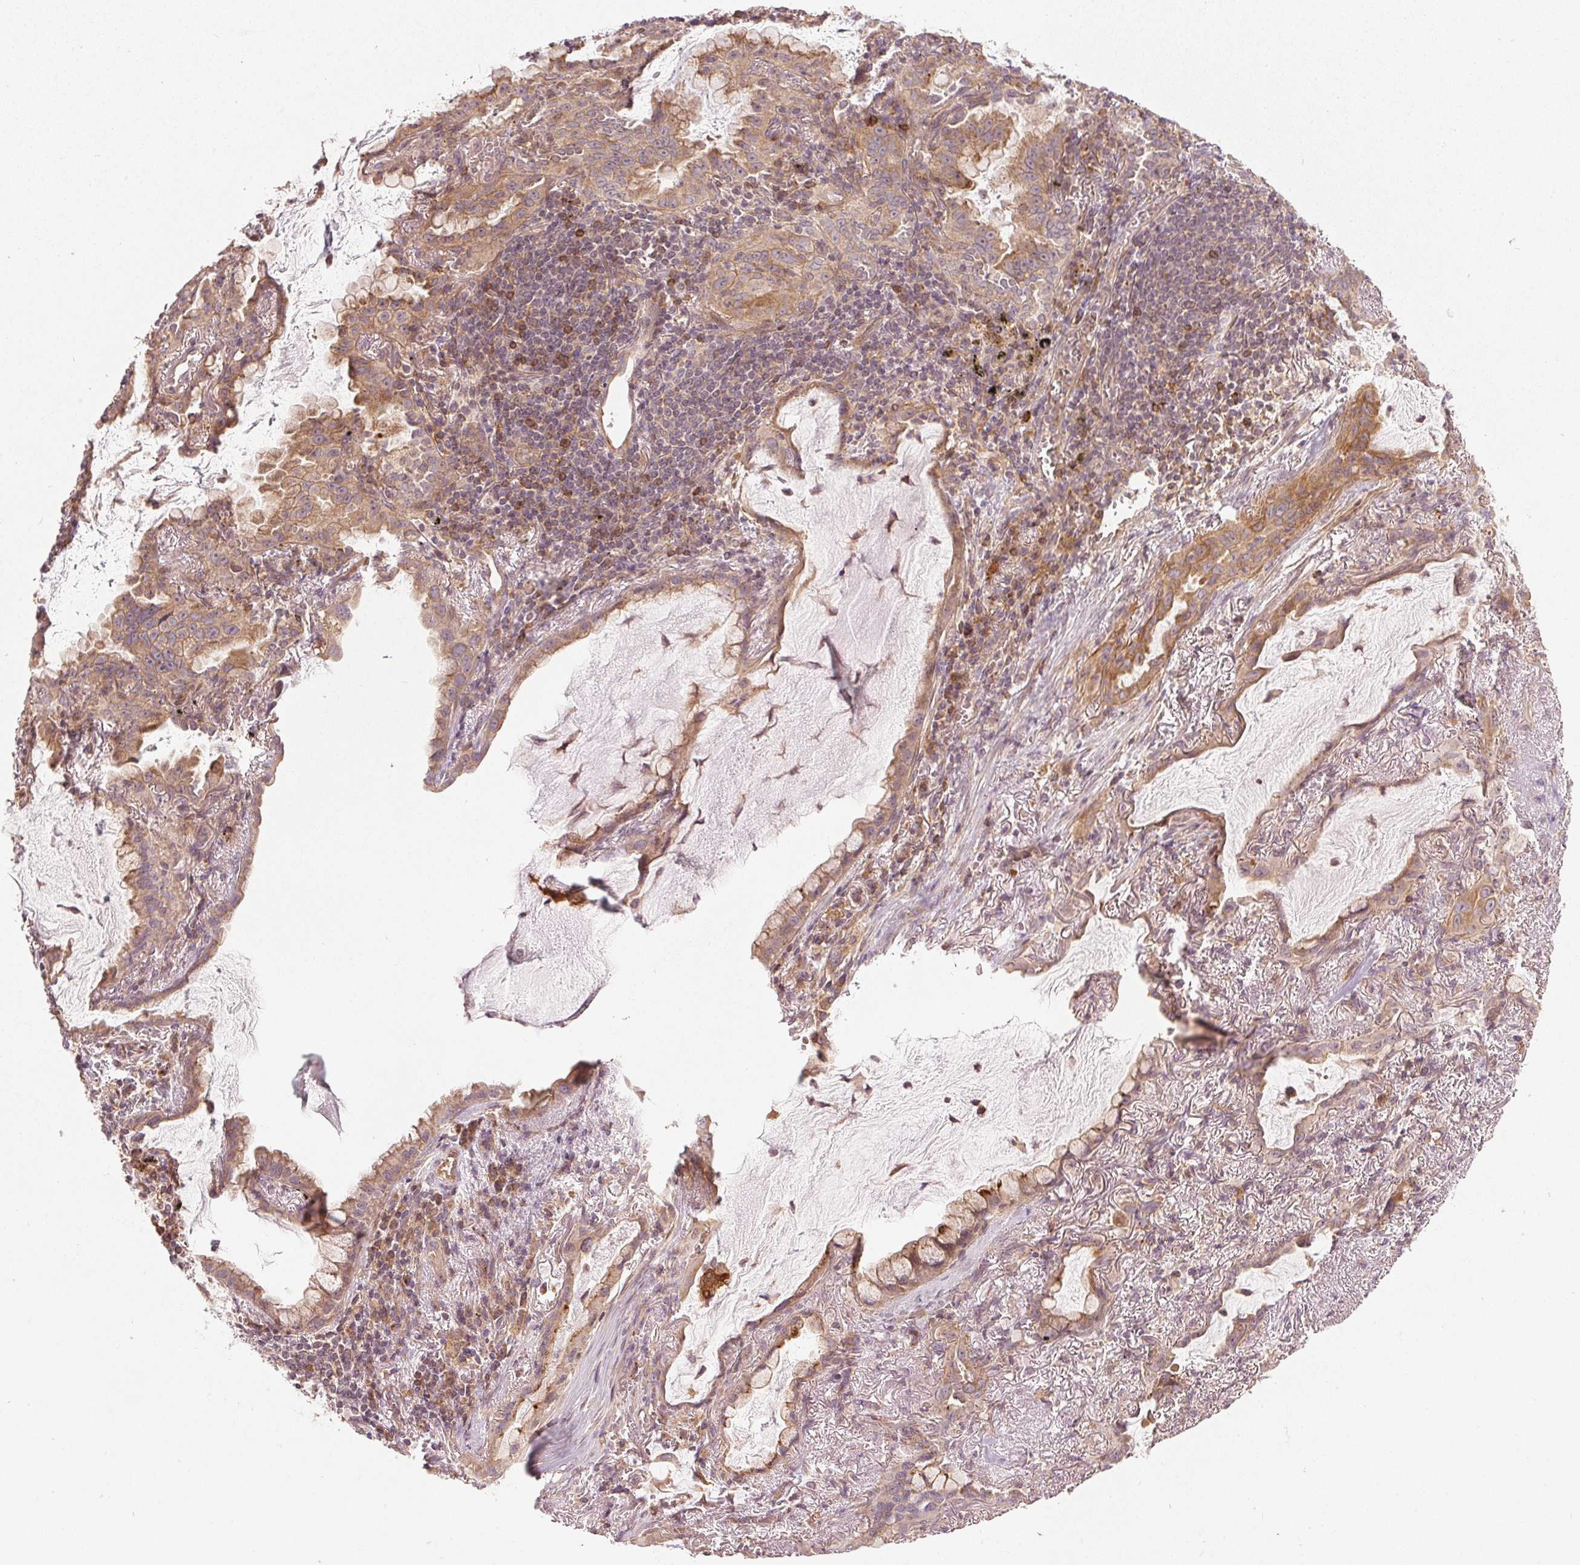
{"staining": {"intensity": "moderate", "quantity": ">75%", "location": "cytoplasmic/membranous"}, "tissue": "lung cancer", "cell_type": "Tumor cells", "image_type": "cancer", "snomed": [{"axis": "morphology", "description": "Adenocarcinoma, NOS"}, {"axis": "topography", "description": "Lung"}], "caption": "Immunohistochemistry (DAB) staining of human lung adenocarcinoma demonstrates moderate cytoplasmic/membranous protein positivity in approximately >75% of tumor cells.", "gene": "NADK2", "patient": {"sex": "male", "age": 65}}